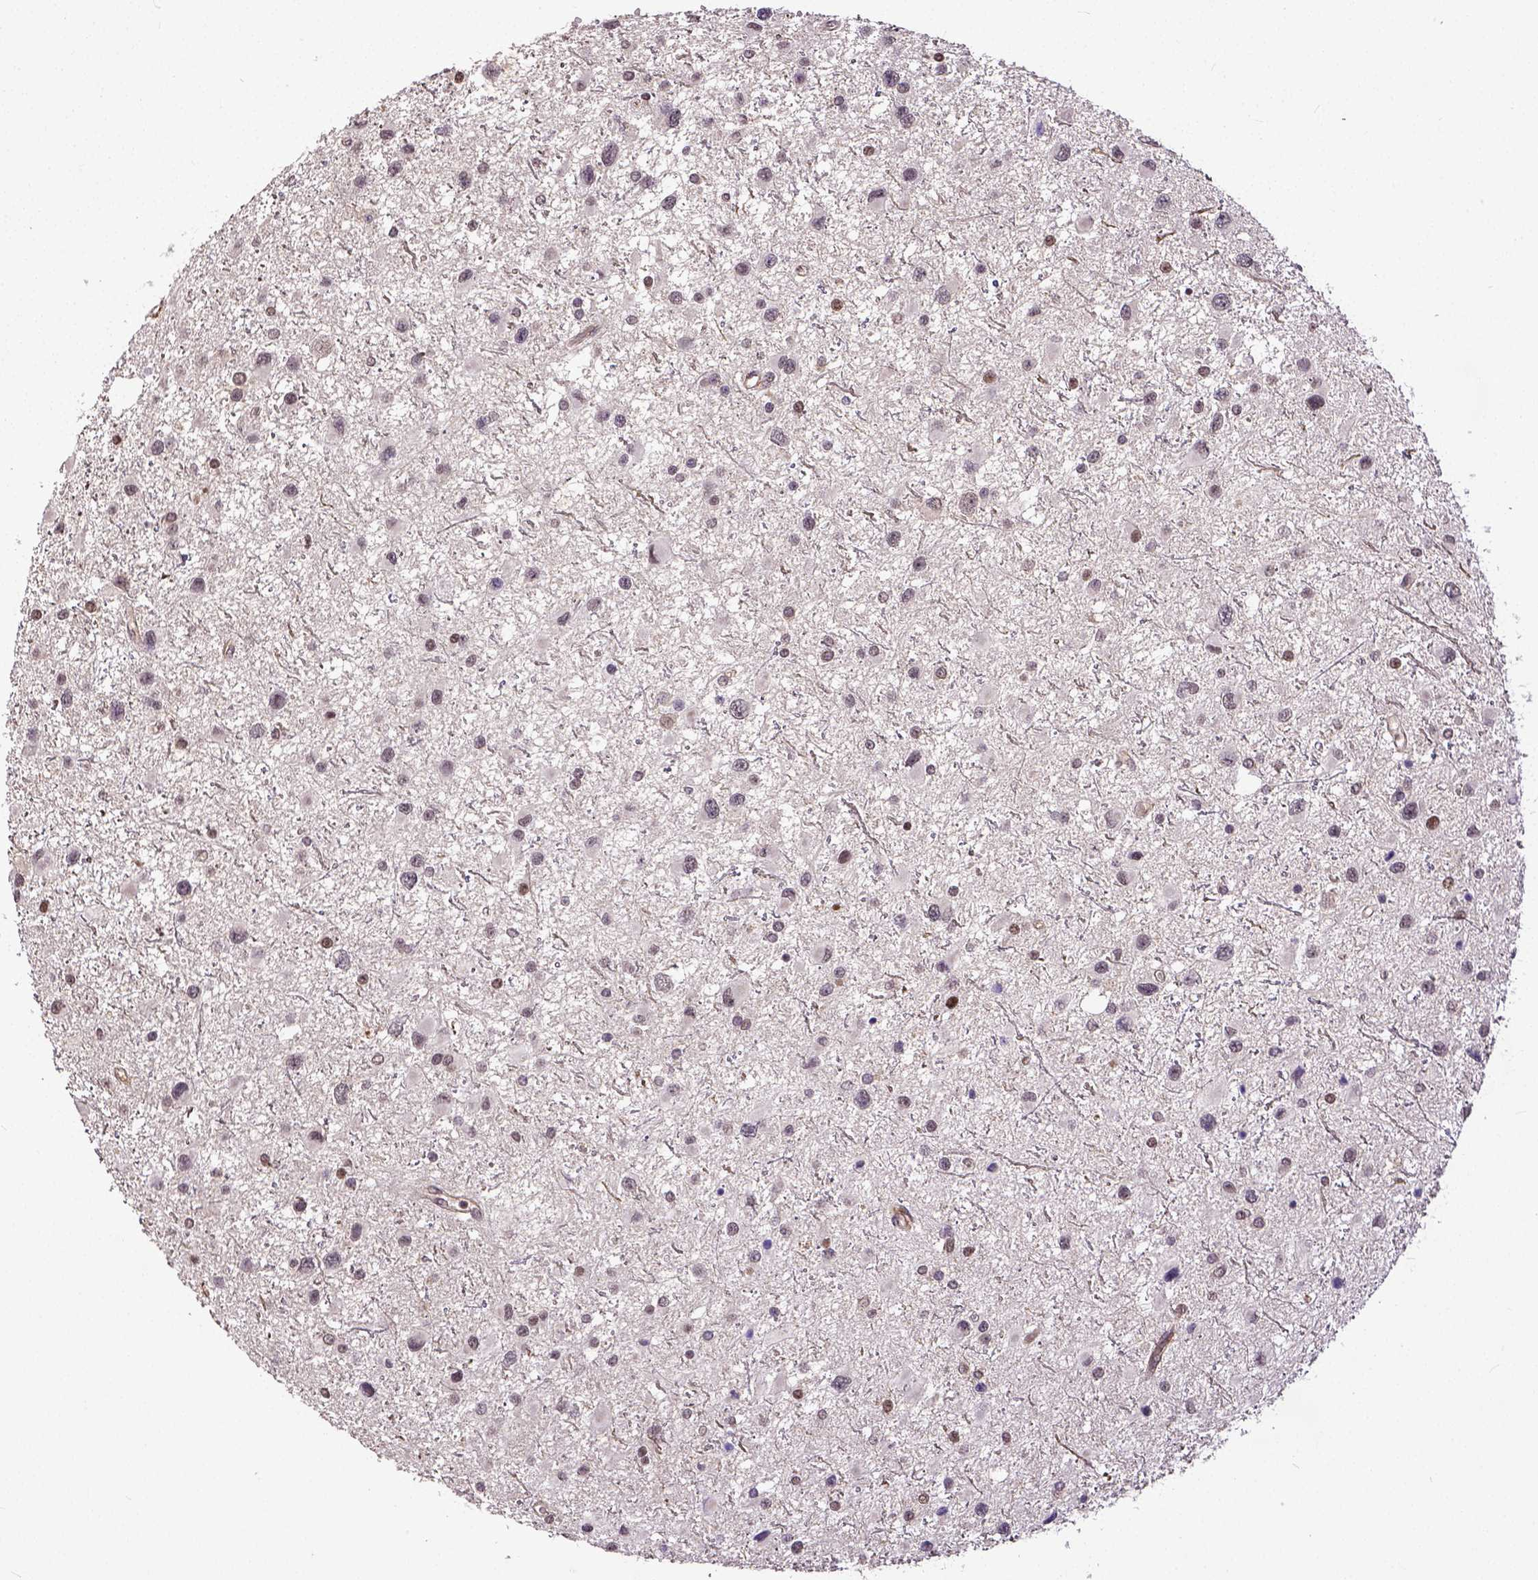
{"staining": {"intensity": "negative", "quantity": "none", "location": "none"}, "tissue": "glioma", "cell_type": "Tumor cells", "image_type": "cancer", "snomed": [{"axis": "morphology", "description": "Glioma, malignant, Low grade"}, {"axis": "topography", "description": "Brain"}], "caption": "High magnification brightfield microscopy of low-grade glioma (malignant) stained with DAB (3,3'-diaminobenzidine) (brown) and counterstained with hematoxylin (blue): tumor cells show no significant expression.", "gene": "DICER1", "patient": {"sex": "female", "age": 32}}